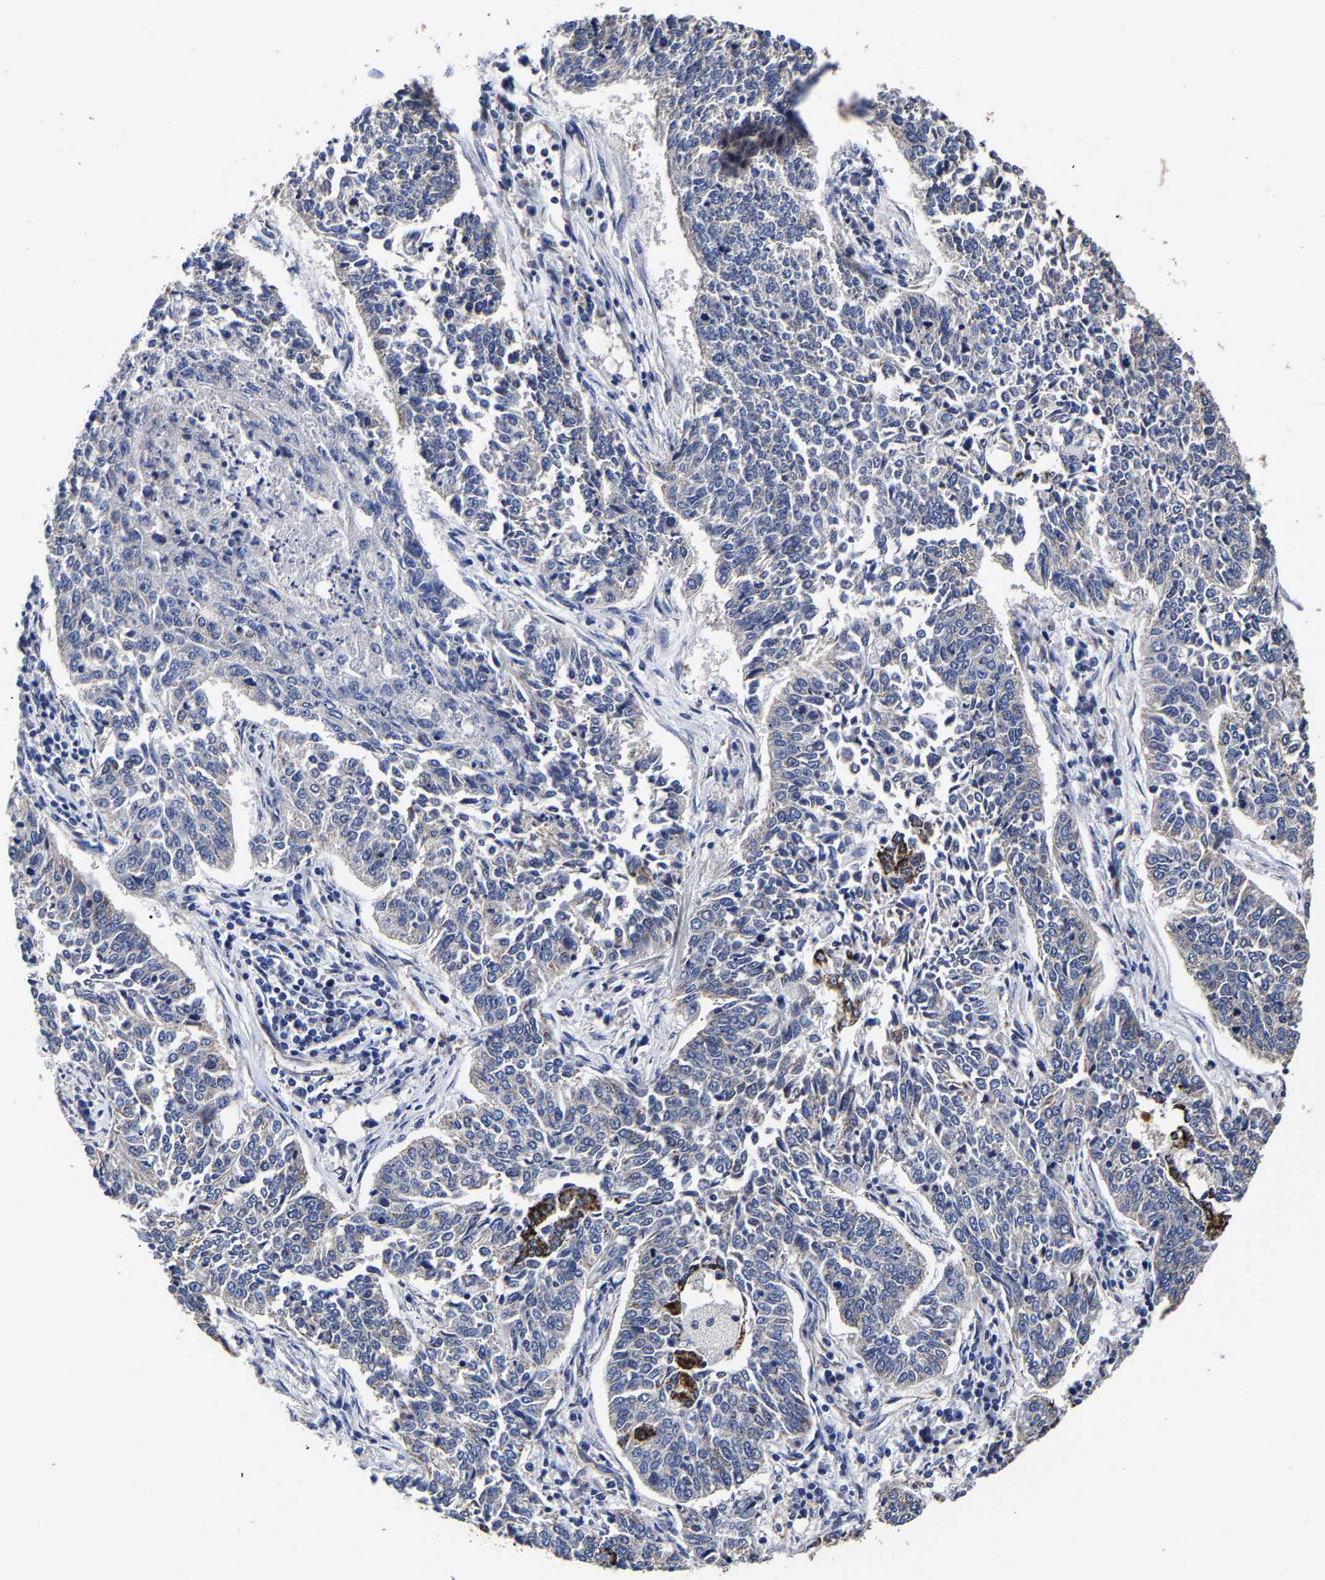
{"staining": {"intensity": "strong", "quantity": "<25%", "location": "cytoplasmic/membranous"}, "tissue": "lung cancer", "cell_type": "Tumor cells", "image_type": "cancer", "snomed": [{"axis": "morphology", "description": "Normal tissue, NOS"}, {"axis": "morphology", "description": "Squamous cell carcinoma, NOS"}, {"axis": "topography", "description": "Cartilage tissue"}, {"axis": "topography", "description": "Bronchus"}, {"axis": "topography", "description": "Lung"}], "caption": "Brown immunohistochemical staining in human lung cancer reveals strong cytoplasmic/membranous staining in about <25% of tumor cells.", "gene": "AASS", "patient": {"sex": "female", "age": 49}}